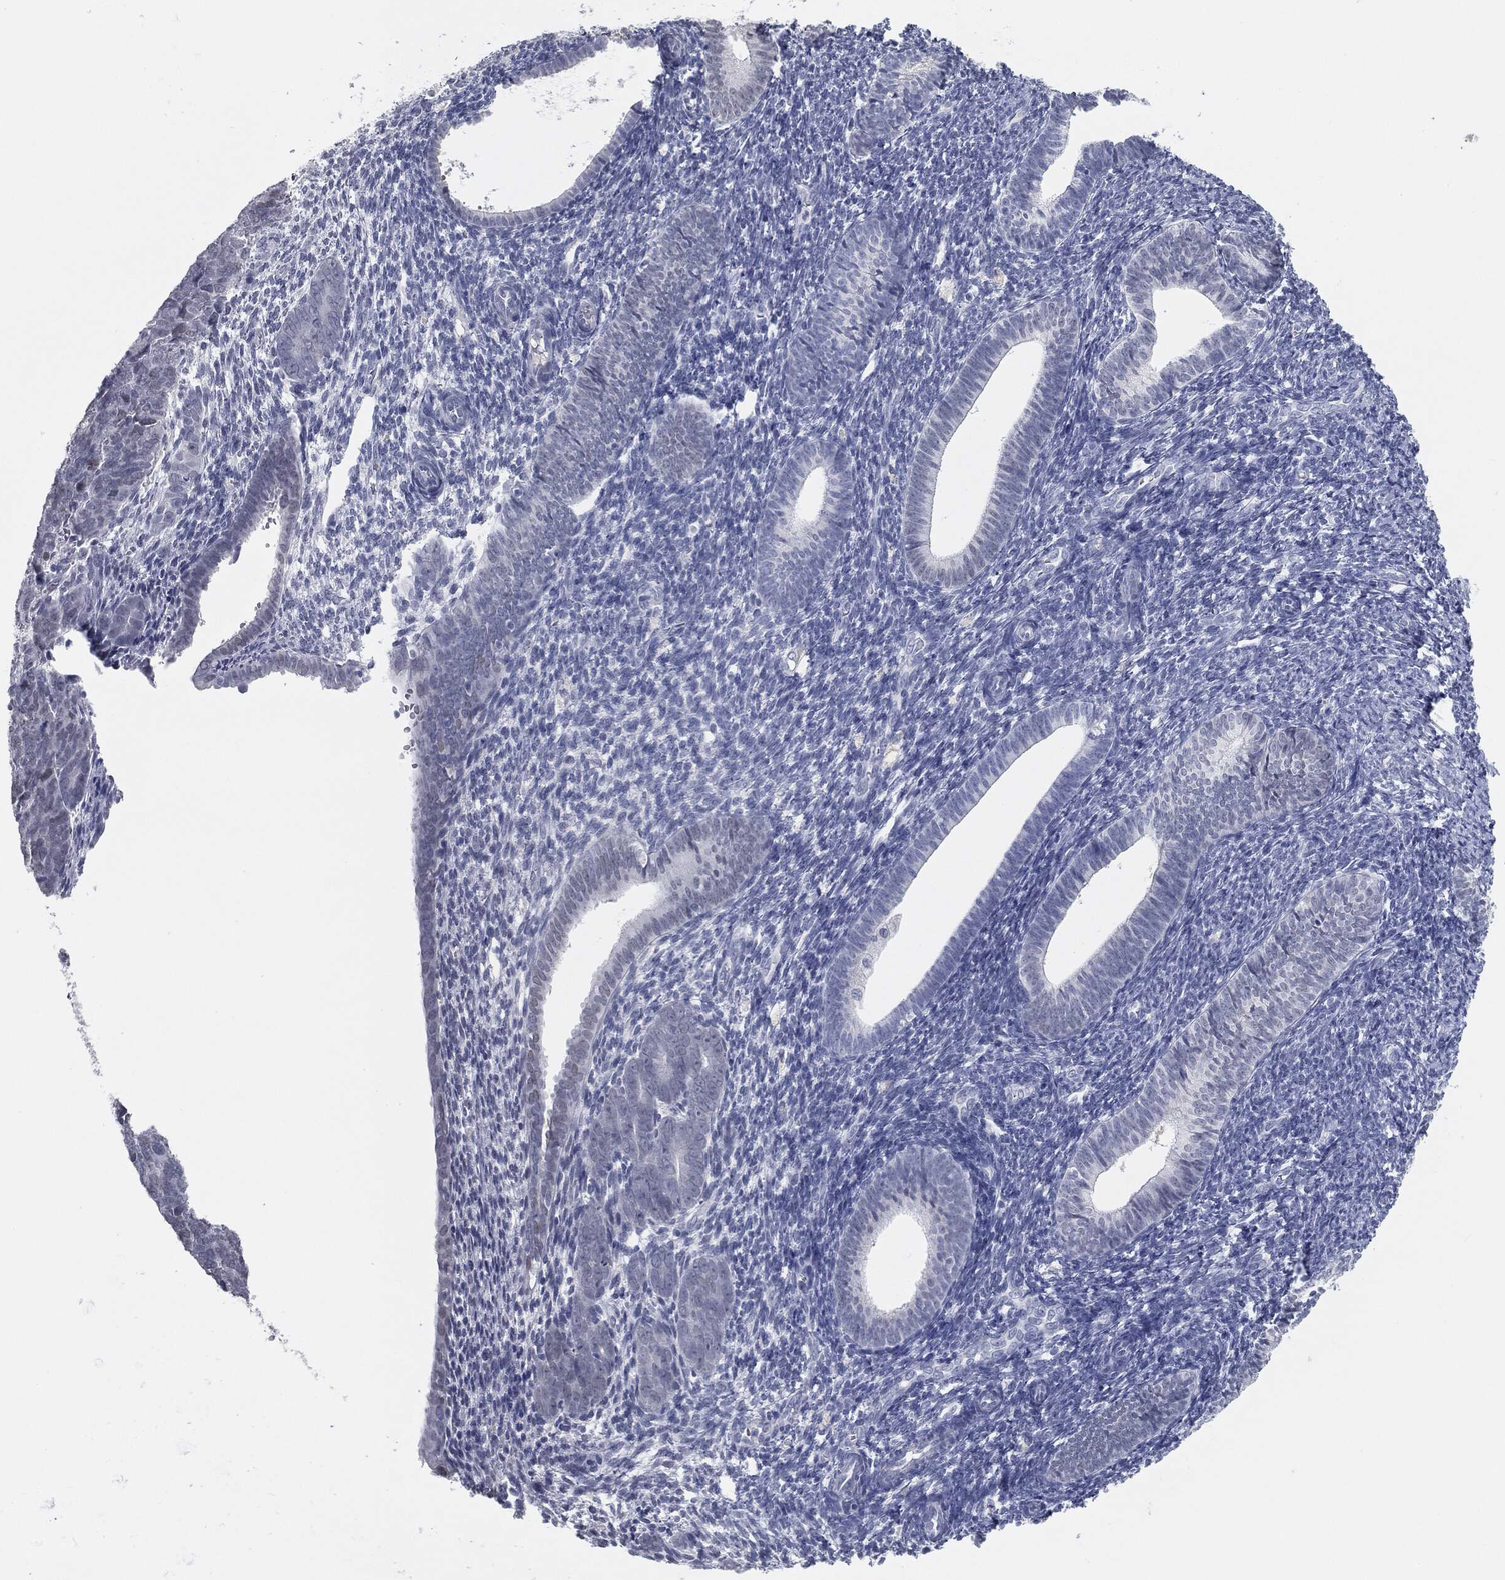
{"staining": {"intensity": "negative", "quantity": "none", "location": "none"}, "tissue": "endometrial cancer", "cell_type": "Tumor cells", "image_type": "cancer", "snomed": [{"axis": "morphology", "description": "Adenocarcinoma, NOS"}, {"axis": "topography", "description": "Endometrium"}], "caption": "The IHC image has no significant positivity in tumor cells of endometrial cancer tissue.", "gene": "PRAME", "patient": {"sex": "female", "age": 82}}